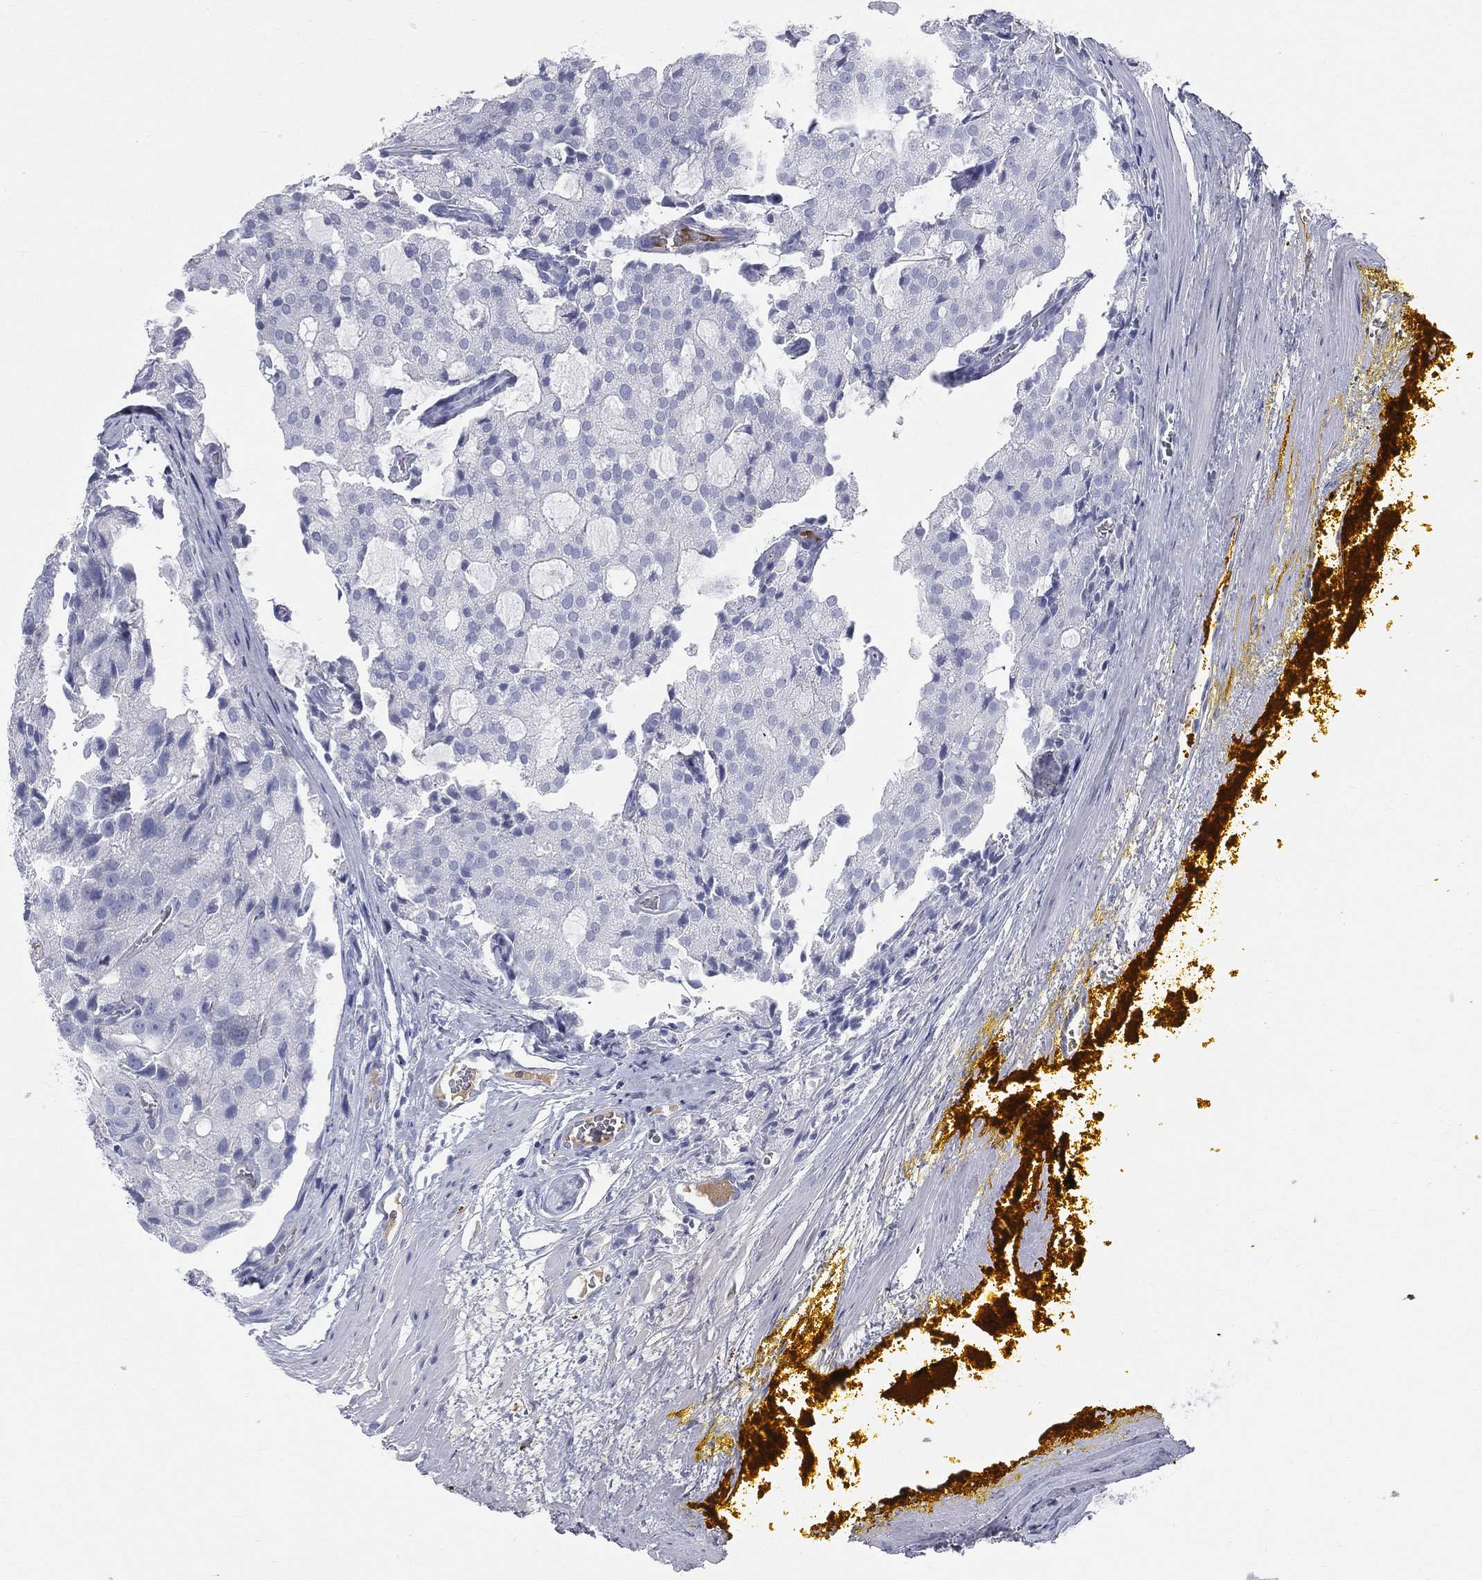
{"staining": {"intensity": "negative", "quantity": "none", "location": "none"}, "tissue": "prostate cancer", "cell_type": "Tumor cells", "image_type": "cancer", "snomed": [{"axis": "morphology", "description": "Adenocarcinoma, NOS"}, {"axis": "topography", "description": "Prostate and seminal vesicle, NOS"}, {"axis": "topography", "description": "Prostate"}], "caption": "Protein analysis of prostate adenocarcinoma reveals no significant expression in tumor cells.", "gene": "HP", "patient": {"sex": "male", "age": 67}}